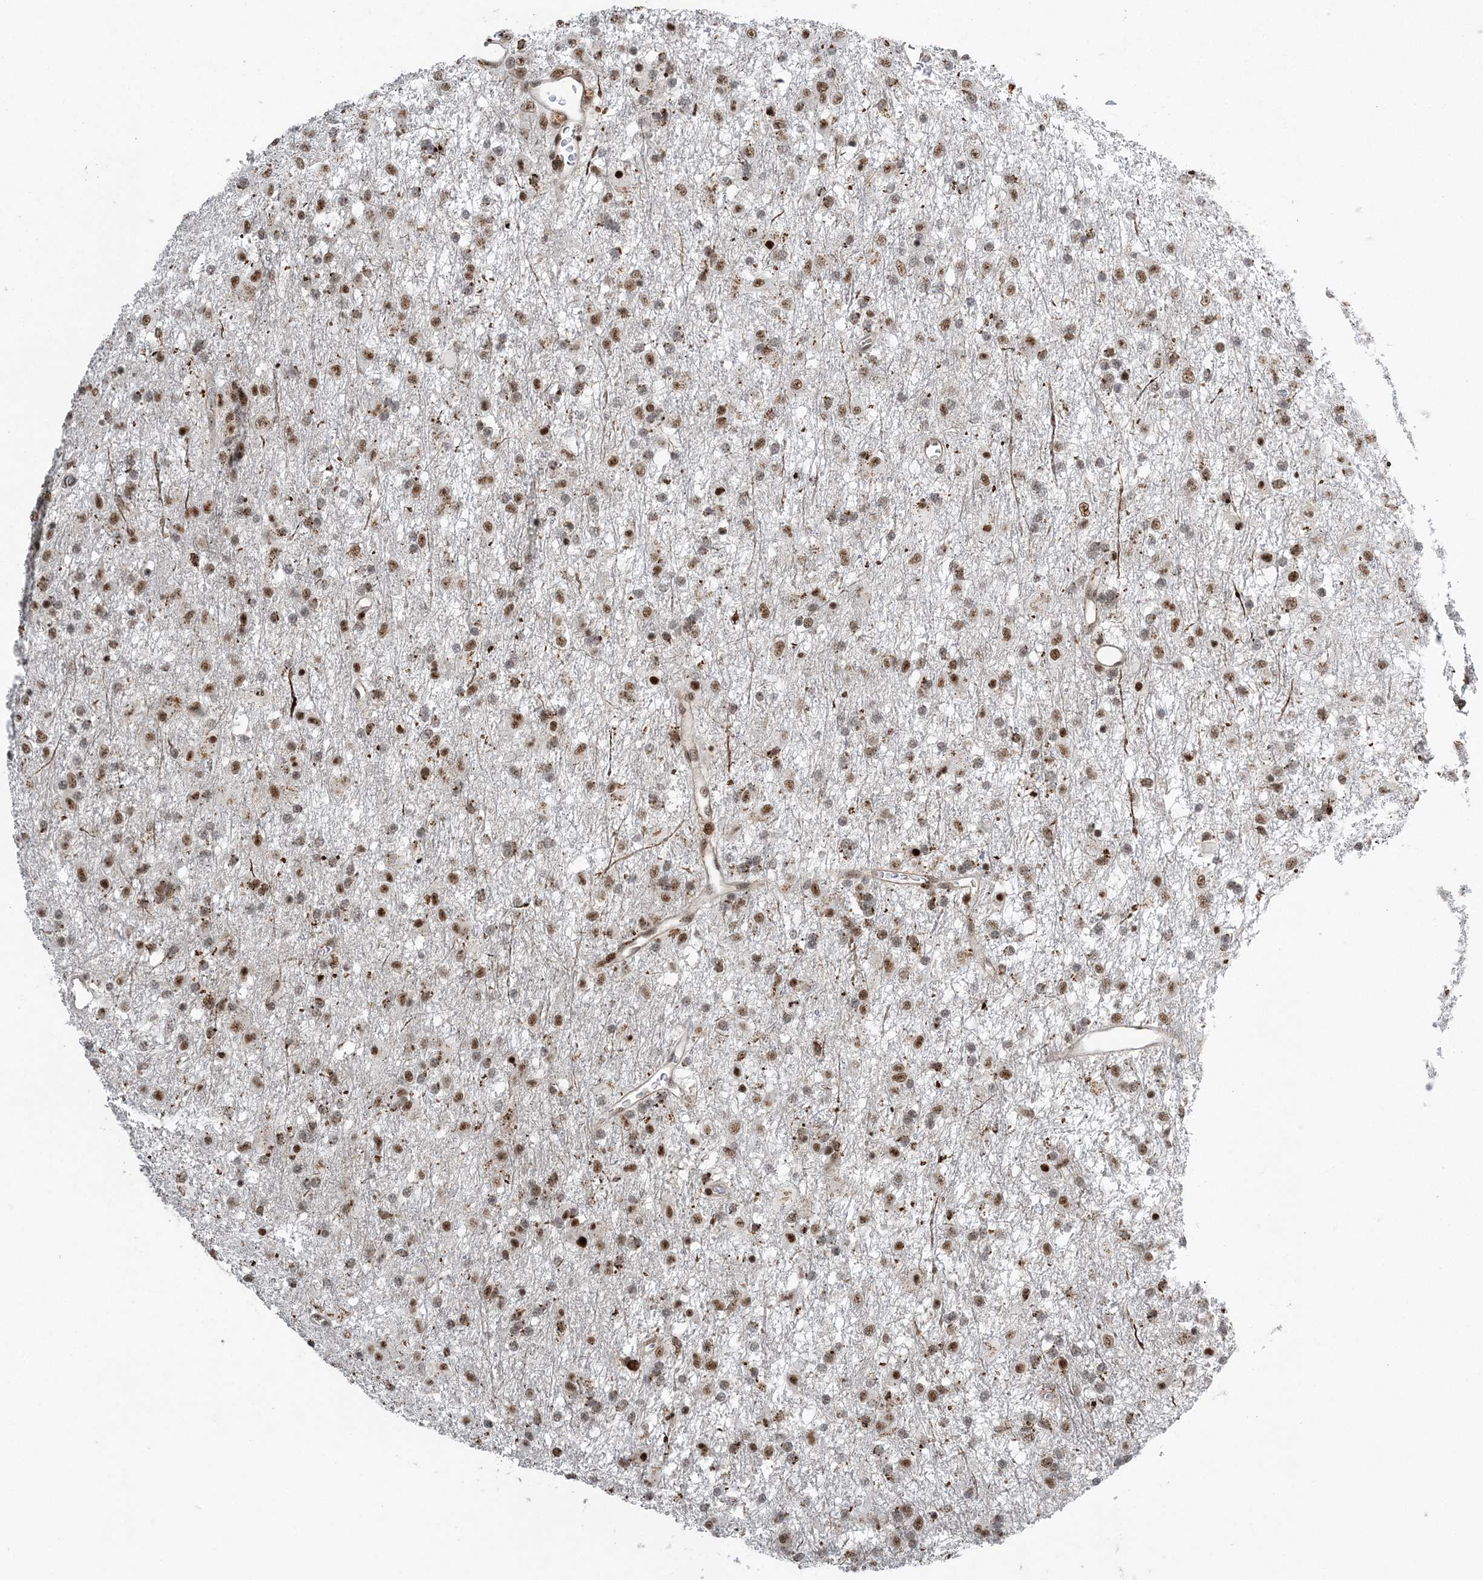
{"staining": {"intensity": "moderate", "quantity": ">75%", "location": "nuclear"}, "tissue": "glioma", "cell_type": "Tumor cells", "image_type": "cancer", "snomed": [{"axis": "morphology", "description": "Glioma, malignant, Low grade"}, {"axis": "topography", "description": "Brain"}], "caption": "About >75% of tumor cells in glioma demonstrate moderate nuclear protein staining as visualized by brown immunohistochemical staining.", "gene": "CWC22", "patient": {"sex": "male", "age": 65}}